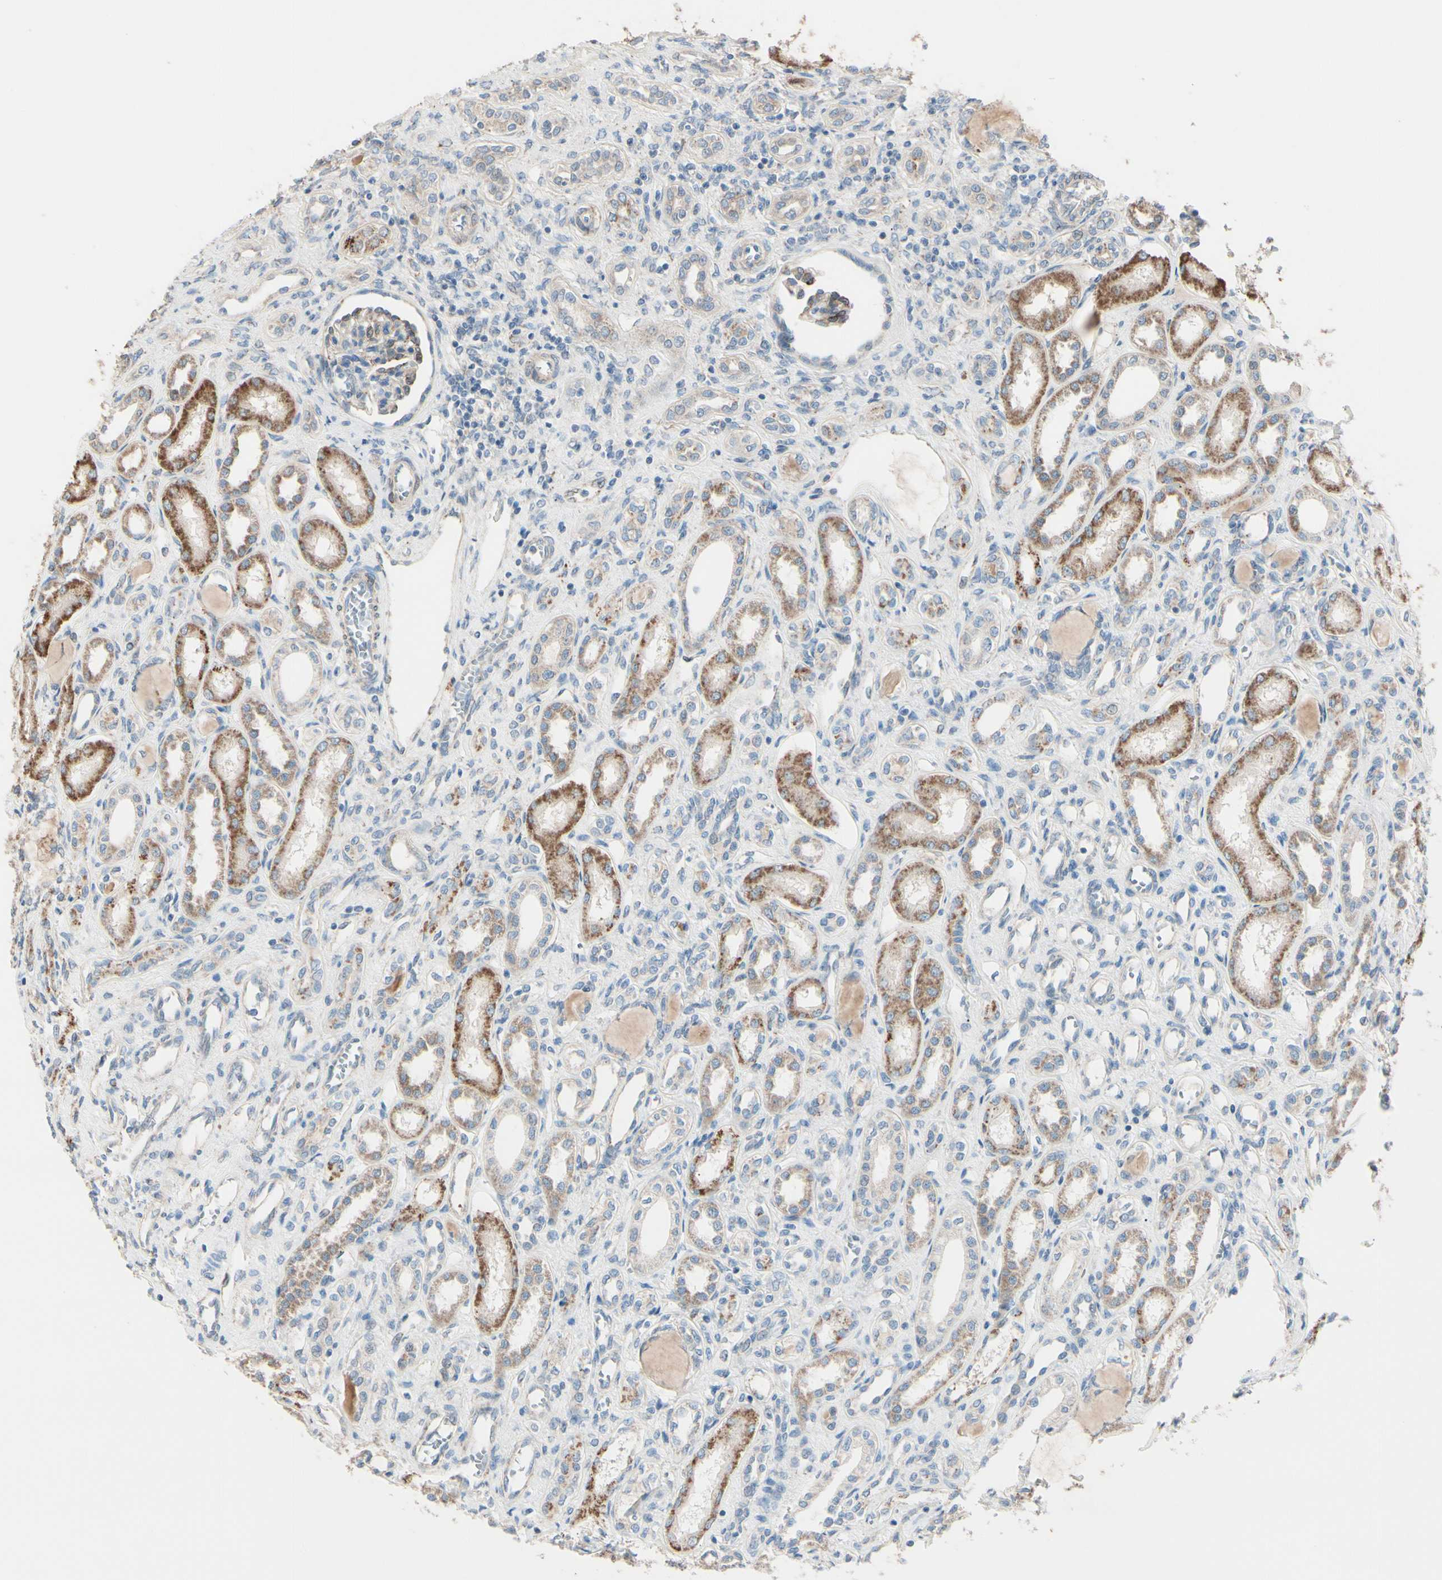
{"staining": {"intensity": "weak", "quantity": ">75%", "location": "cytoplasmic/membranous"}, "tissue": "kidney", "cell_type": "Cells in glomeruli", "image_type": "normal", "snomed": [{"axis": "morphology", "description": "Normal tissue, NOS"}, {"axis": "topography", "description": "Kidney"}], "caption": "This image displays immunohistochemistry staining of normal kidney, with low weak cytoplasmic/membranous expression in approximately >75% of cells in glomeruli.", "gene": "EPHA3", "patient": {"sex": "male", "age": 7}}